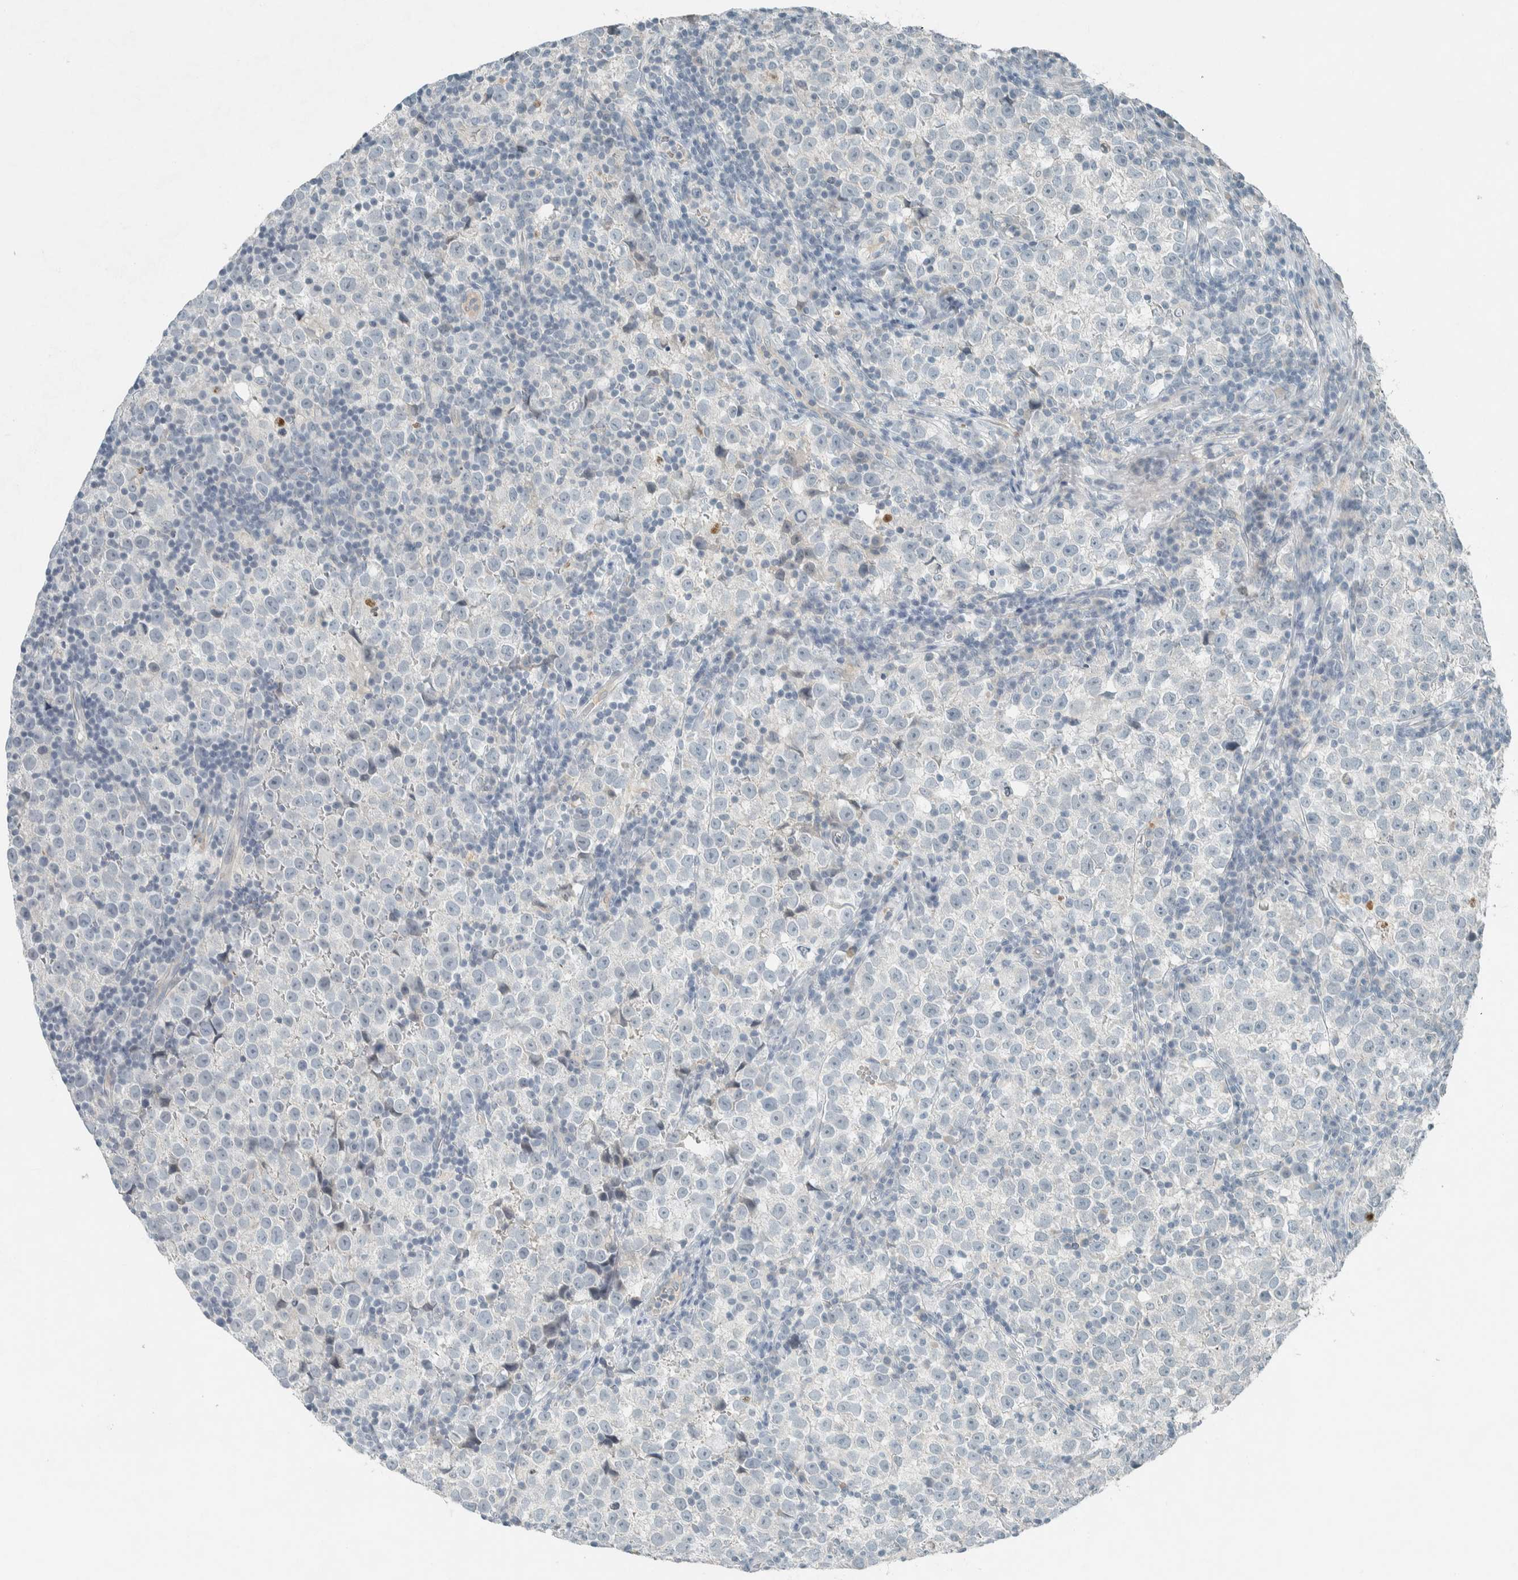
{"staining": {"intensity": "negative", "quantity": "none", "location": "none"}, "tissue": "testis cancer", "cell_type": "Tumor cells", "image_type": "cancer", "snomed": [{"axis": "morphology", "description": "Normal tissue, NOS"}, {"axis": "morphology", "description": "Seminoma, NOS"}, {"axis": "topography", "description": "Testis"}], "caption": "This is a image of IHC staining of testis cancer, which shows no expression in tumor cells.", "gene": "CERCAM", "patient": {"sex": "male", "age": 43}}